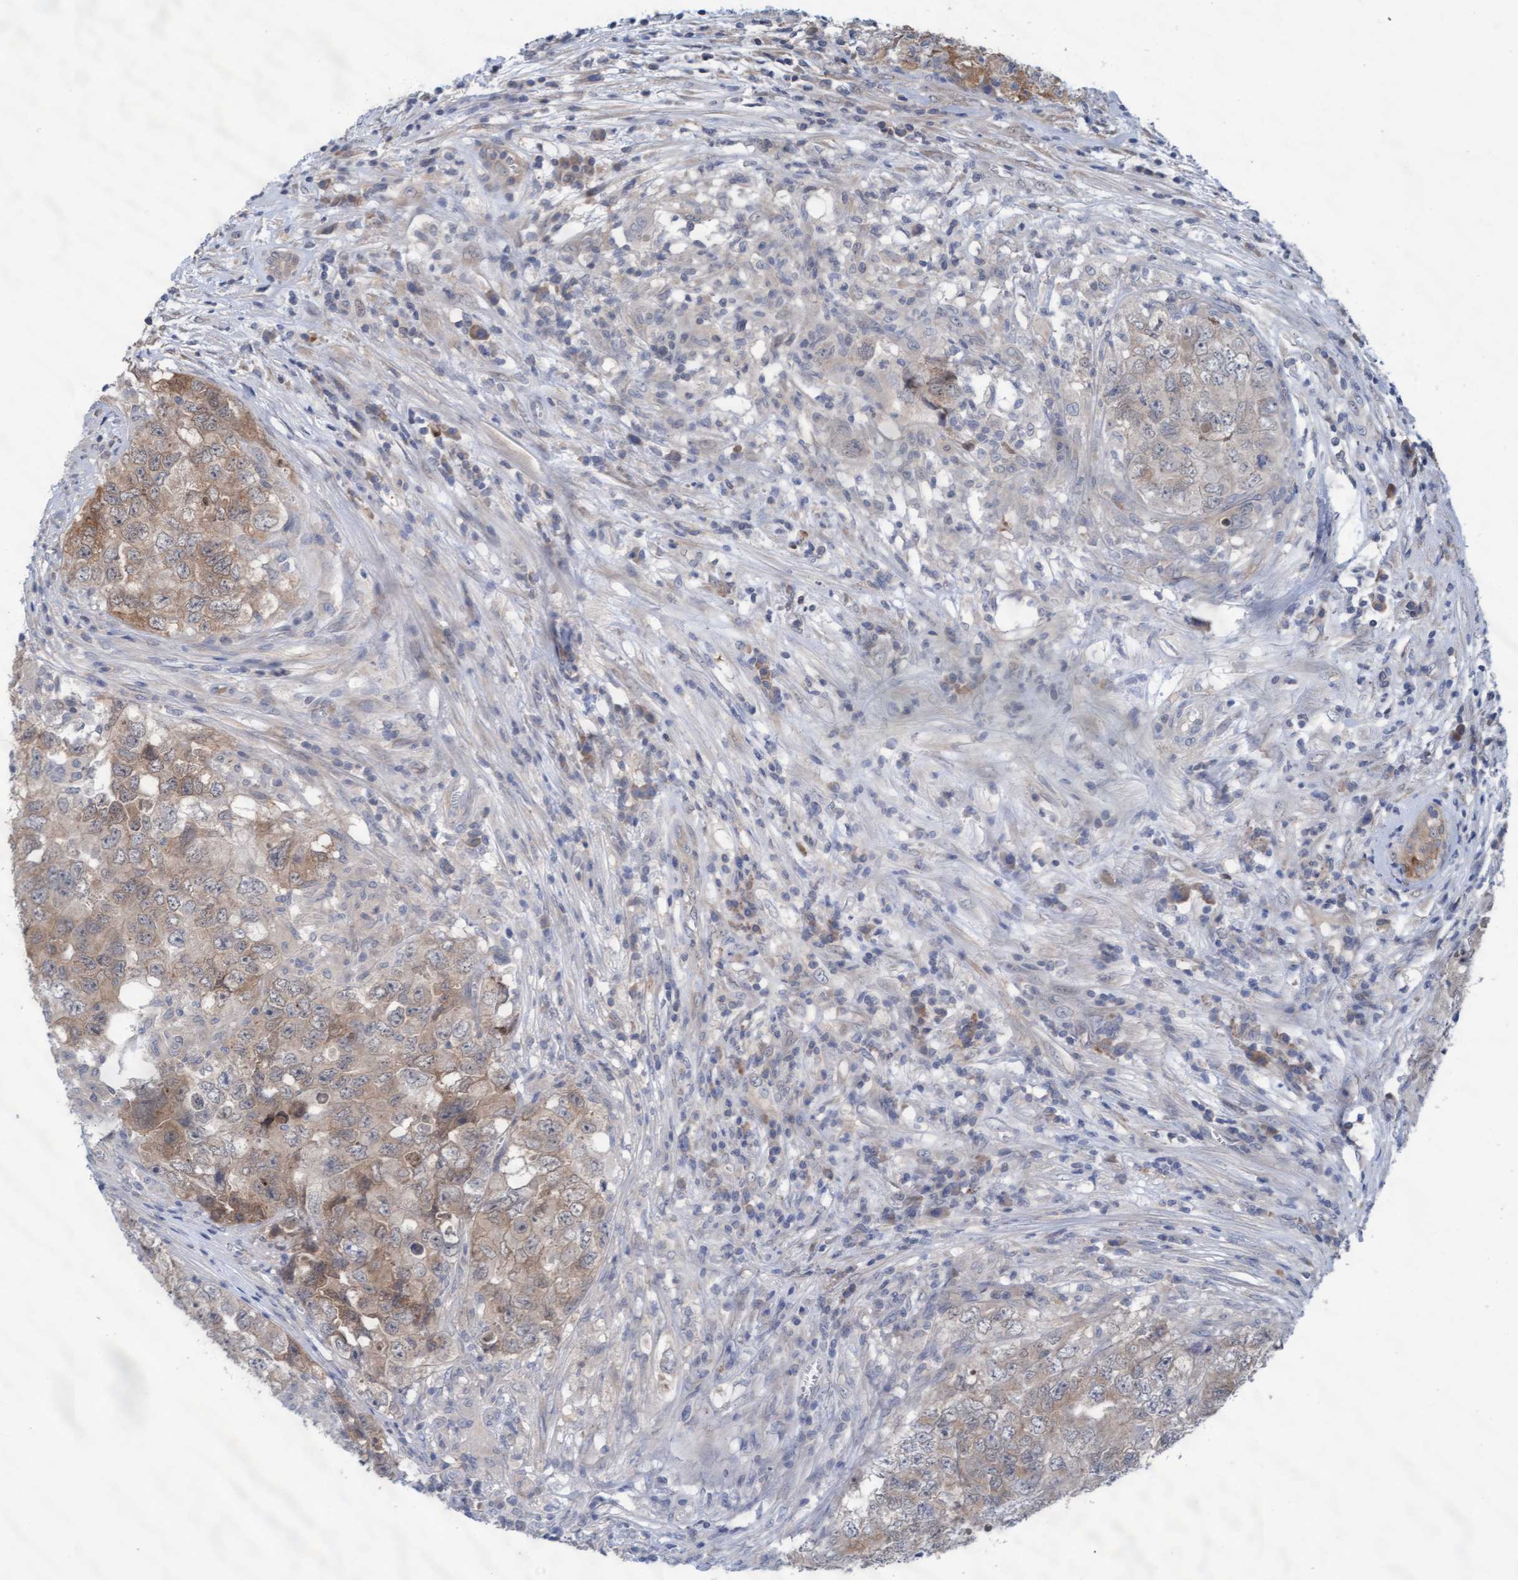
{"staining": {"intensity": "weak", "quantity": ">75%", "location": "cytoplasmic/membranous"}, "tissue": "testis cancer", "cell_type": "Tumor cells", "image_type": "cancer", "snomed": [{"axis": "morphology", "description": "Seminoma, NOS"}, {"axis": "morphology", "description": "Carcinoma, Embryonal, NOS"}, {"axis": "topography", "description": "Testis"}], "caption": "Approximately >75% of tumor cells in human testis cancer demonstrate weak cytoplasmic/membranous protein staining as visualized by brown immunohistochemical staining.", "gene": "PLCD1", "patient": {"sex": "male", "age": 43}}